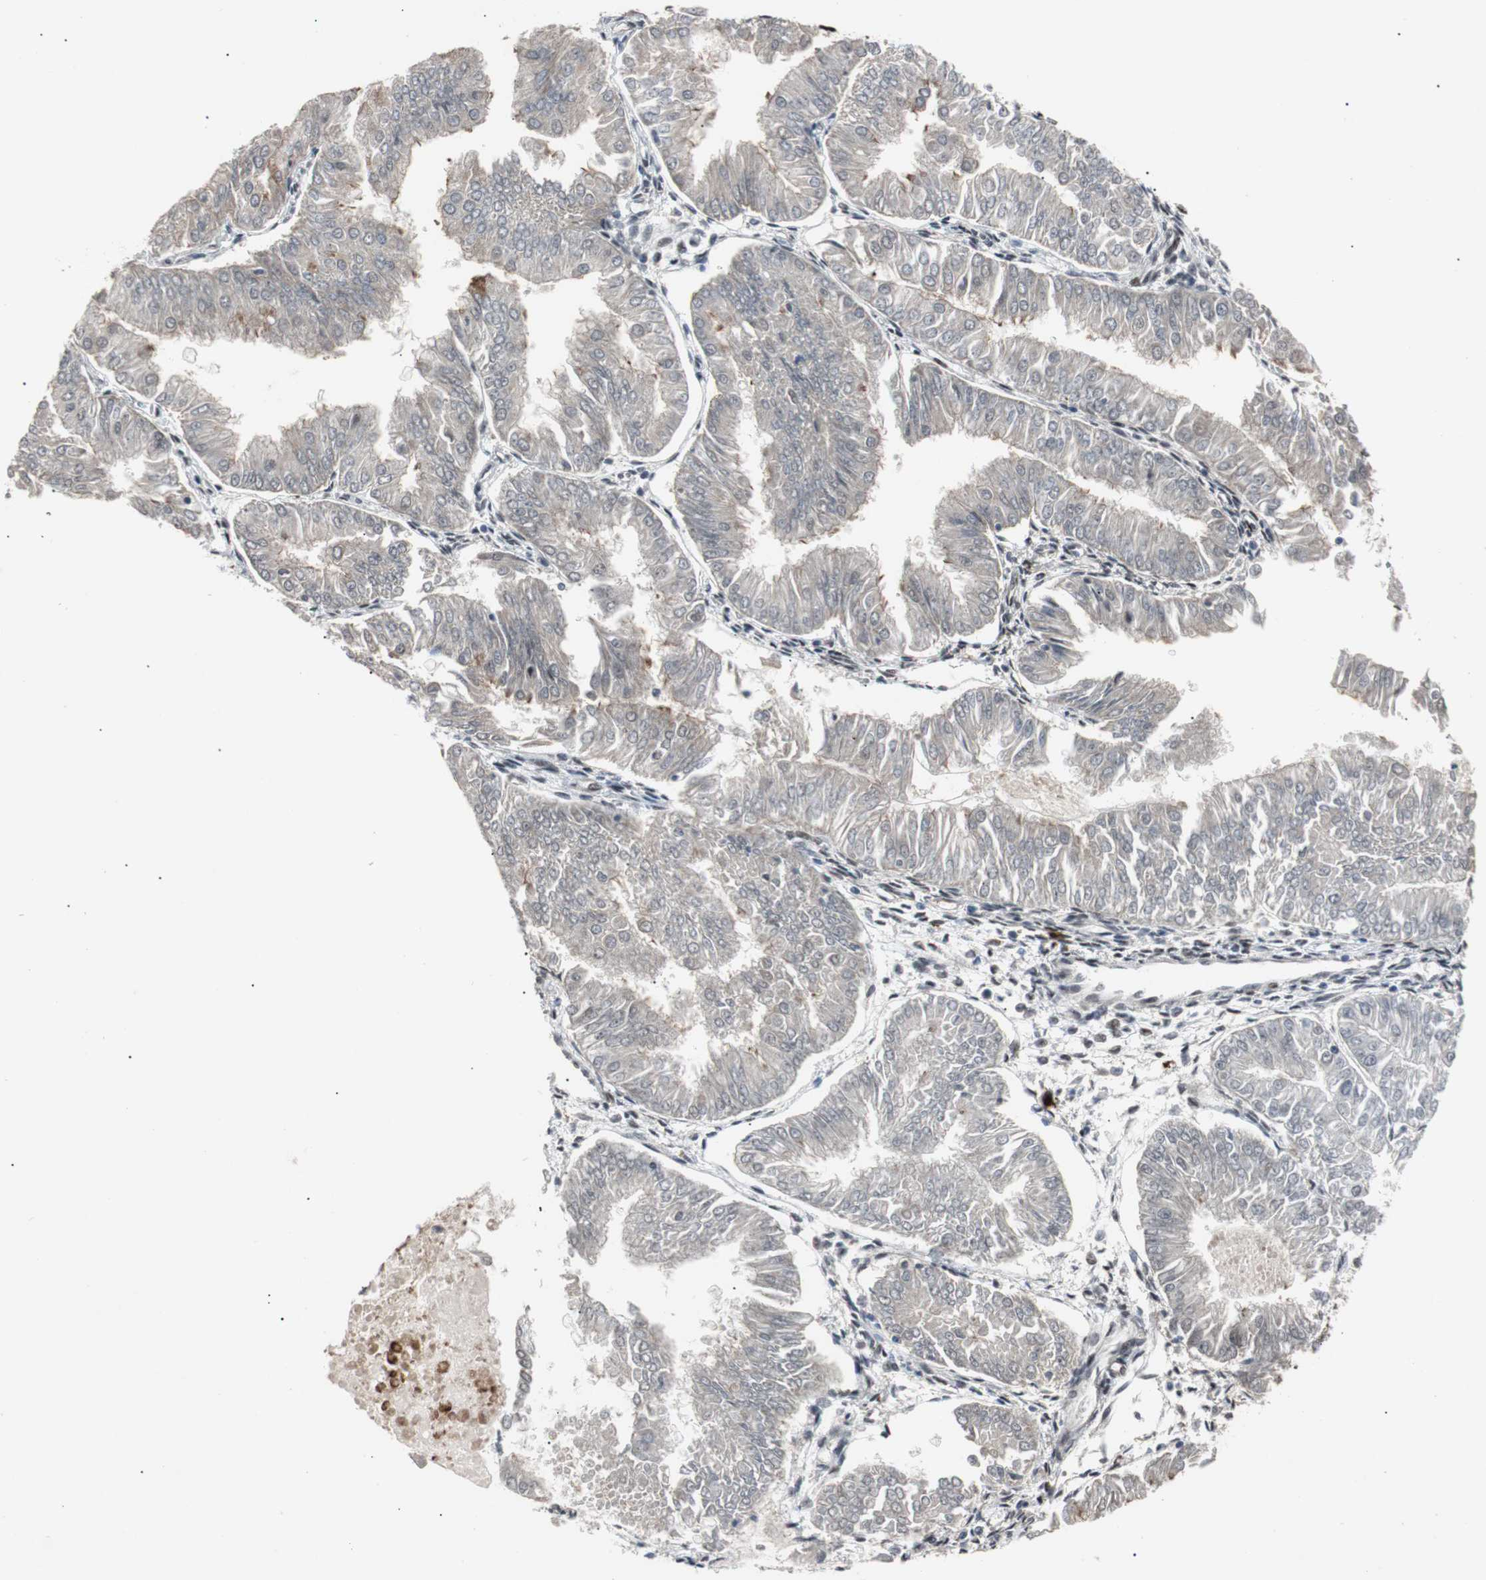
{"staining": {"intensity": "negative", "quantity": "none", "location": "none"}, "tissue": "endometrial cancer", "cell_type": "Tumor cells", "image_type": "cancer", "snomed": [{"axis": "morphology", "description": "Adenocarcinoma, NOS"}, {"axis": "topography", "description": "Endometrium"}], "caption": "Immunohistochemistry image of neoplastic tissue: human endometrial adenocarcinoma stained with DAB reveals no significant protein expression in tumor cells. The staining is performed using DAB brown chromogen with nuclei counter-stained in using hematoxylin.", "gene": "NBL1", "patient": {"sex": "female", "age": 53}}